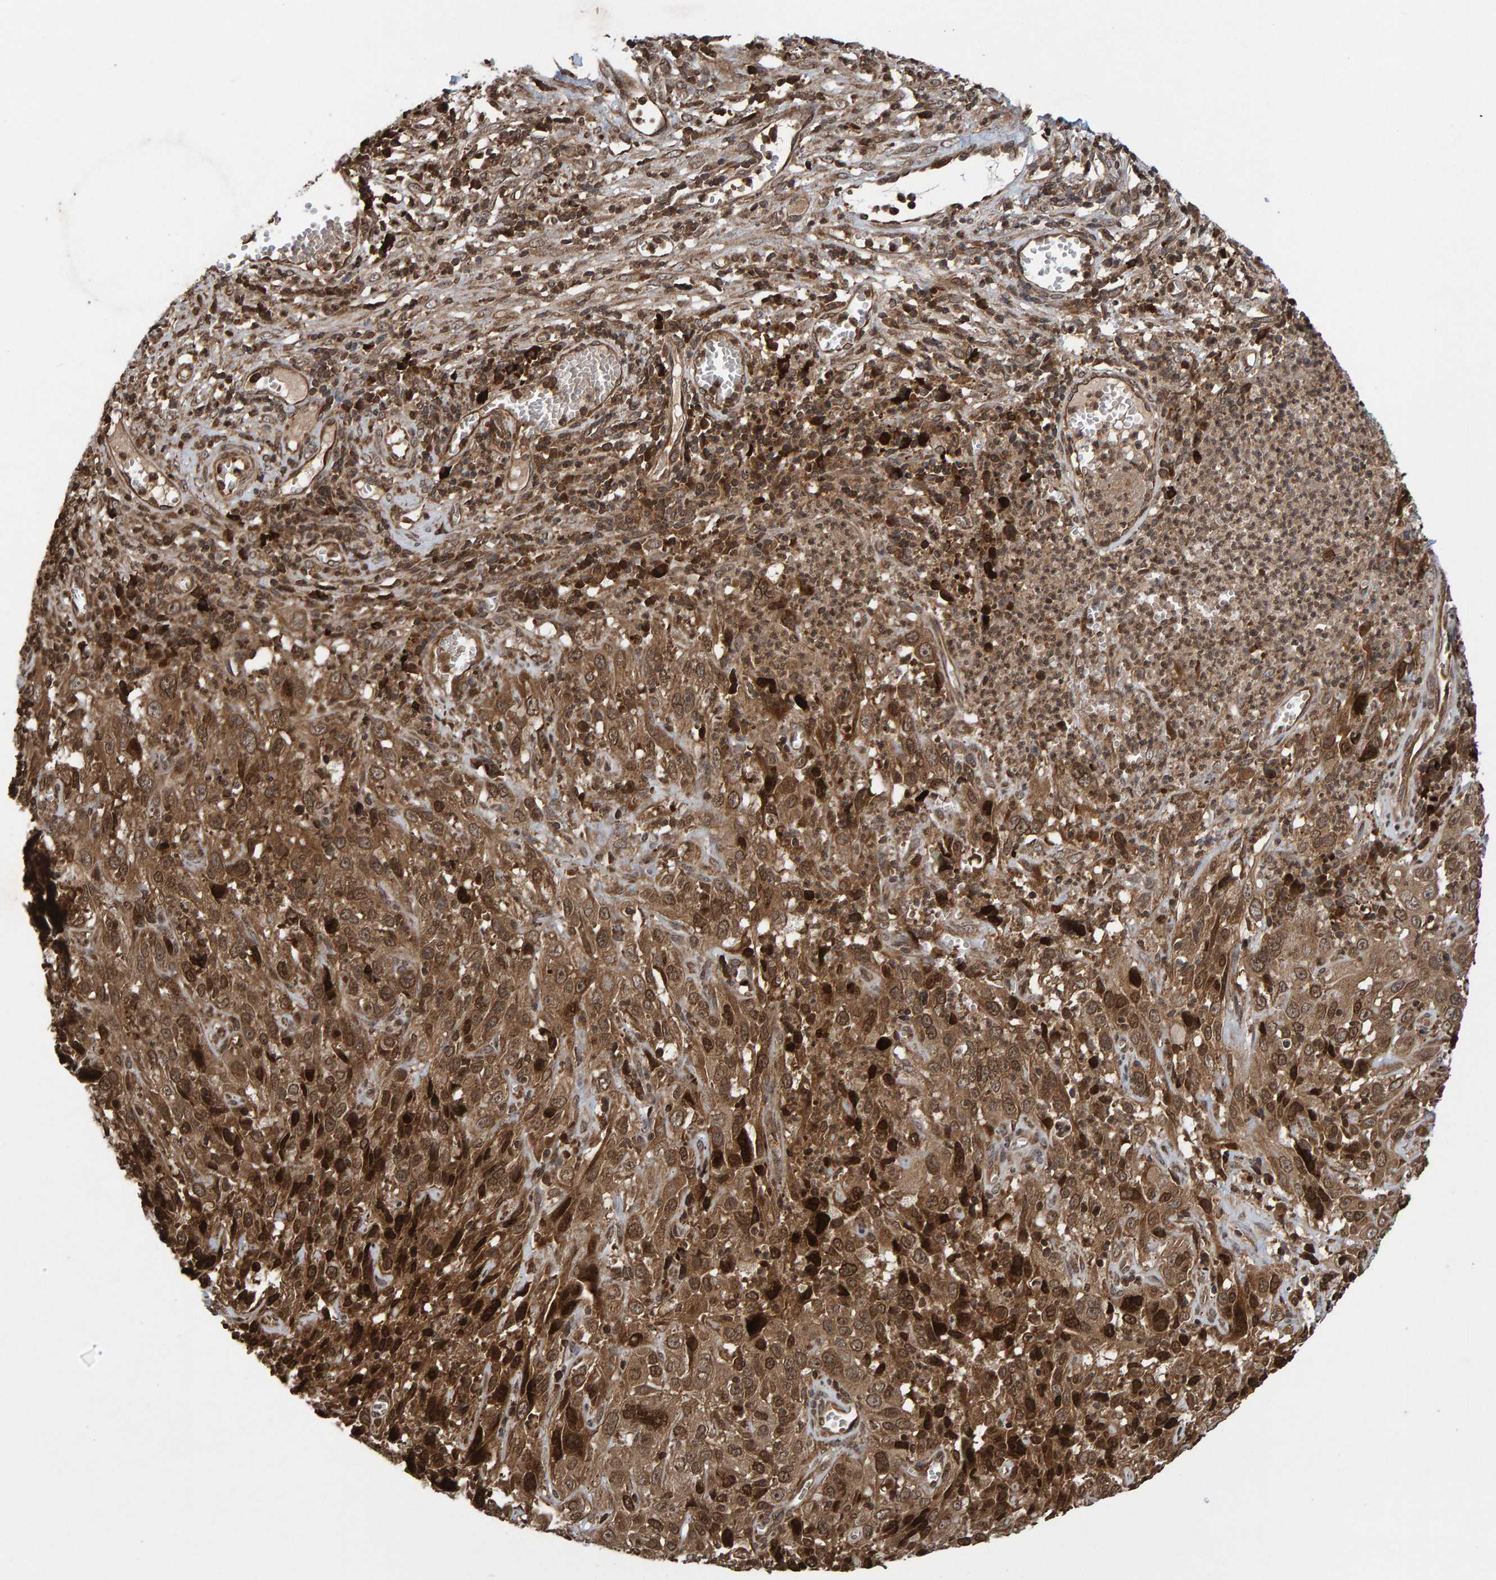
{"staining": {"intensity": "moderate", "quantity": ">75%", "location": "cytoplasmic/membranous,nuclear"}, "tissue": "cervical cancer", "cell_type": "Tumor cells", "image_type": "cancer", "snomed": [{"axis": "morphology", "description": "Squamous cell carcinoma, NOS"}, {"axis": "topography", "description": "Cervix"}], "caption": "A medium amount of moderate cytoplasmic/membranous and nuclear staining is seen in about >75% of tumor cells in cervical cancer (squamous cell carcinoma) tissue.", "gene": "GAB2", "patient": {"sex": "female", "age": 32}}